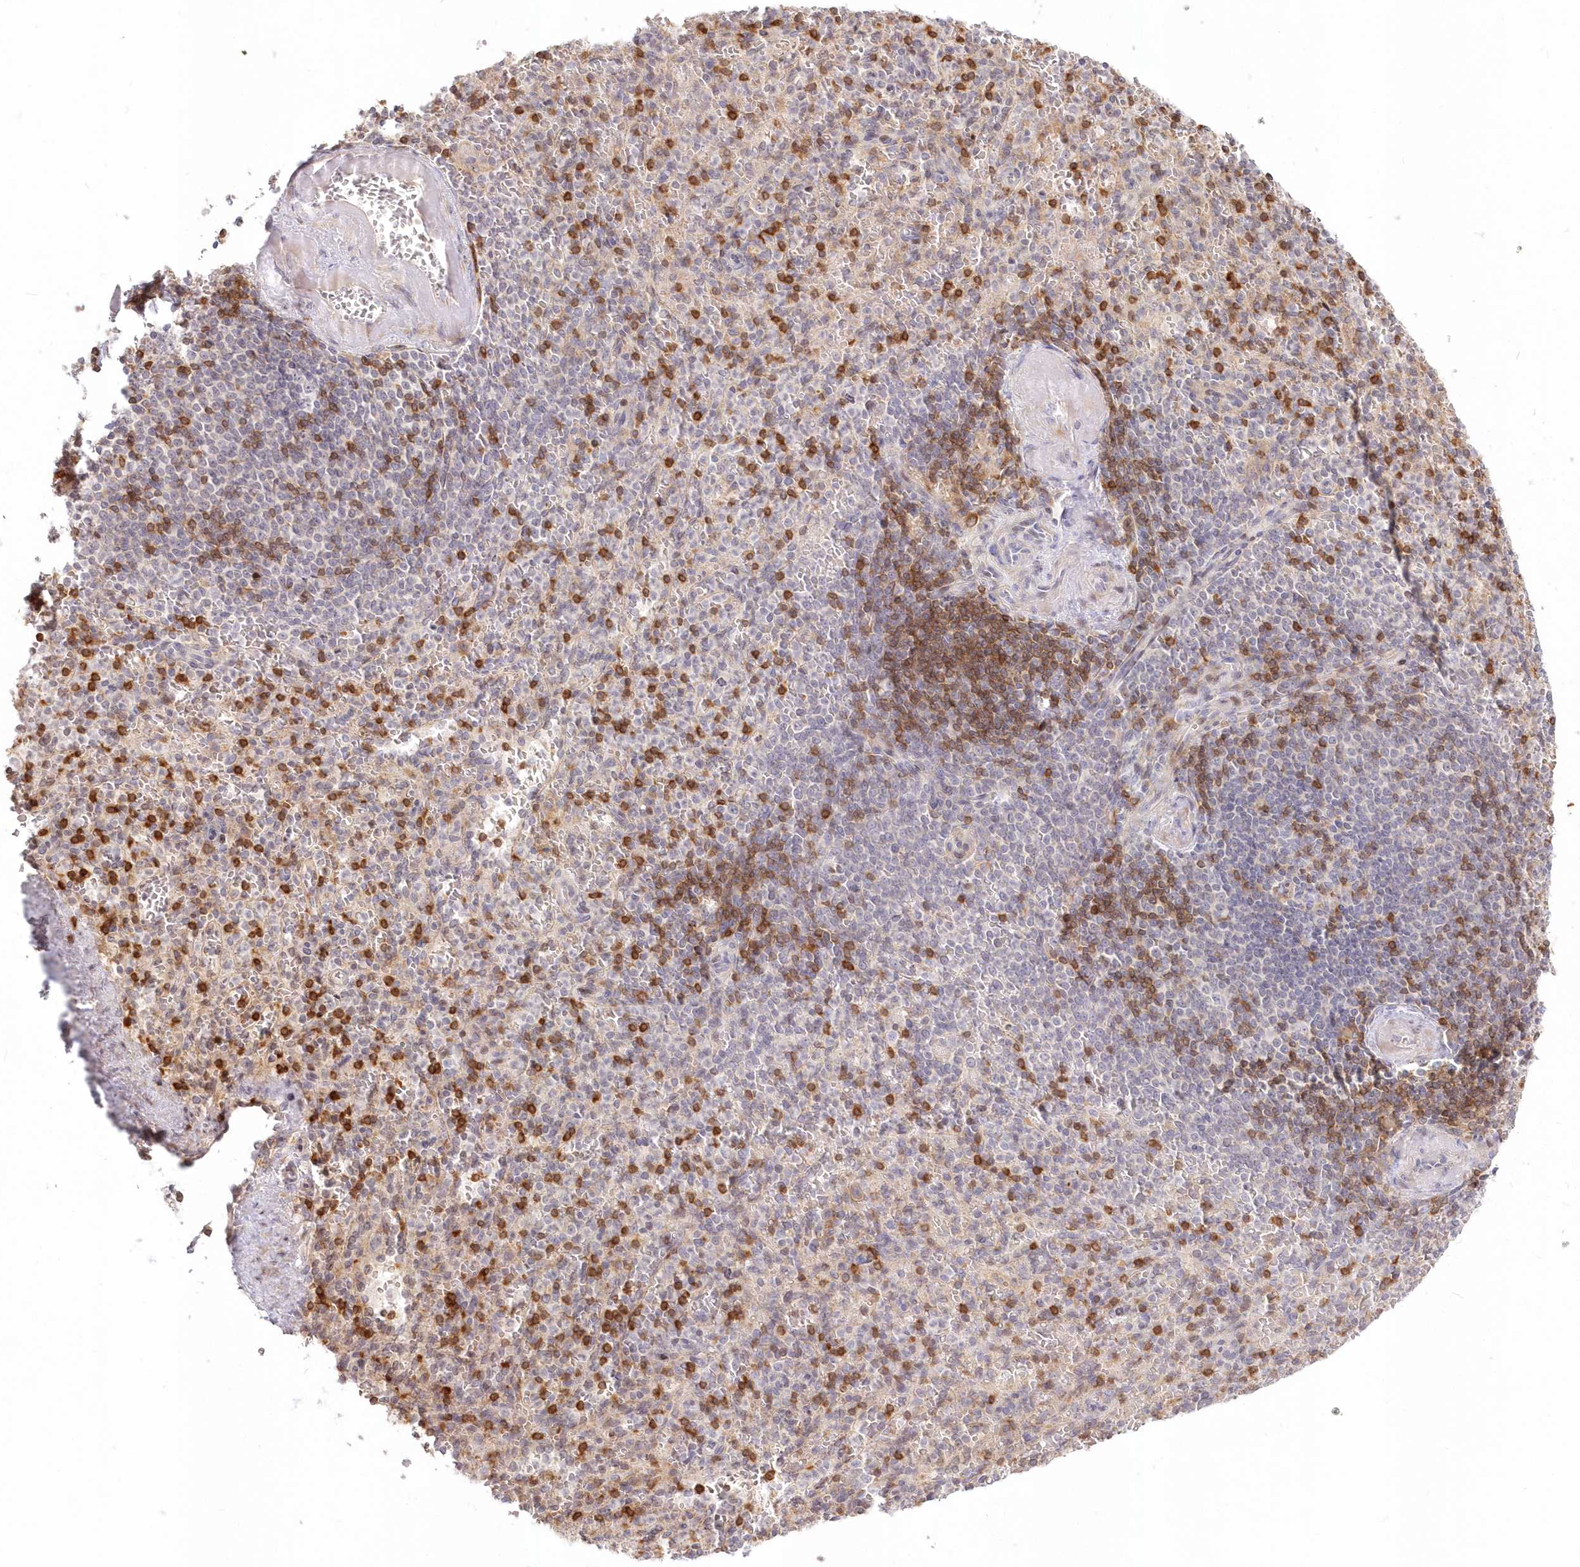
{"staining": {"intensity": "moderate", "quantity": "25%-75%", "location": "cytoplasmic/membranous"}, "tissue": "spleen", "cell_type": "Cells in red pulp", "image_type": "normal", "snomed": [{"axis": "morphology", "description": "Normal tissue, NOS"}, {"axis": "topography", "description": "Spleen"}], "caption": "High-magnification brightfield microscopy of benign spleen stained with DAB (brown) and counterstained with hematoxylin (blue). cells in red pulp exhibit moderate cytoplasmic/membranous expression is identified in approximately25%-75% of cells. The staining was performed using DAB (3,3'-diaminobenzidine), with brown indicating positive protein expression. Nuclei are stained blue with hematoxylin.", "gene": "MTMR3", "patient": {"sex": "female", "age": 74}}